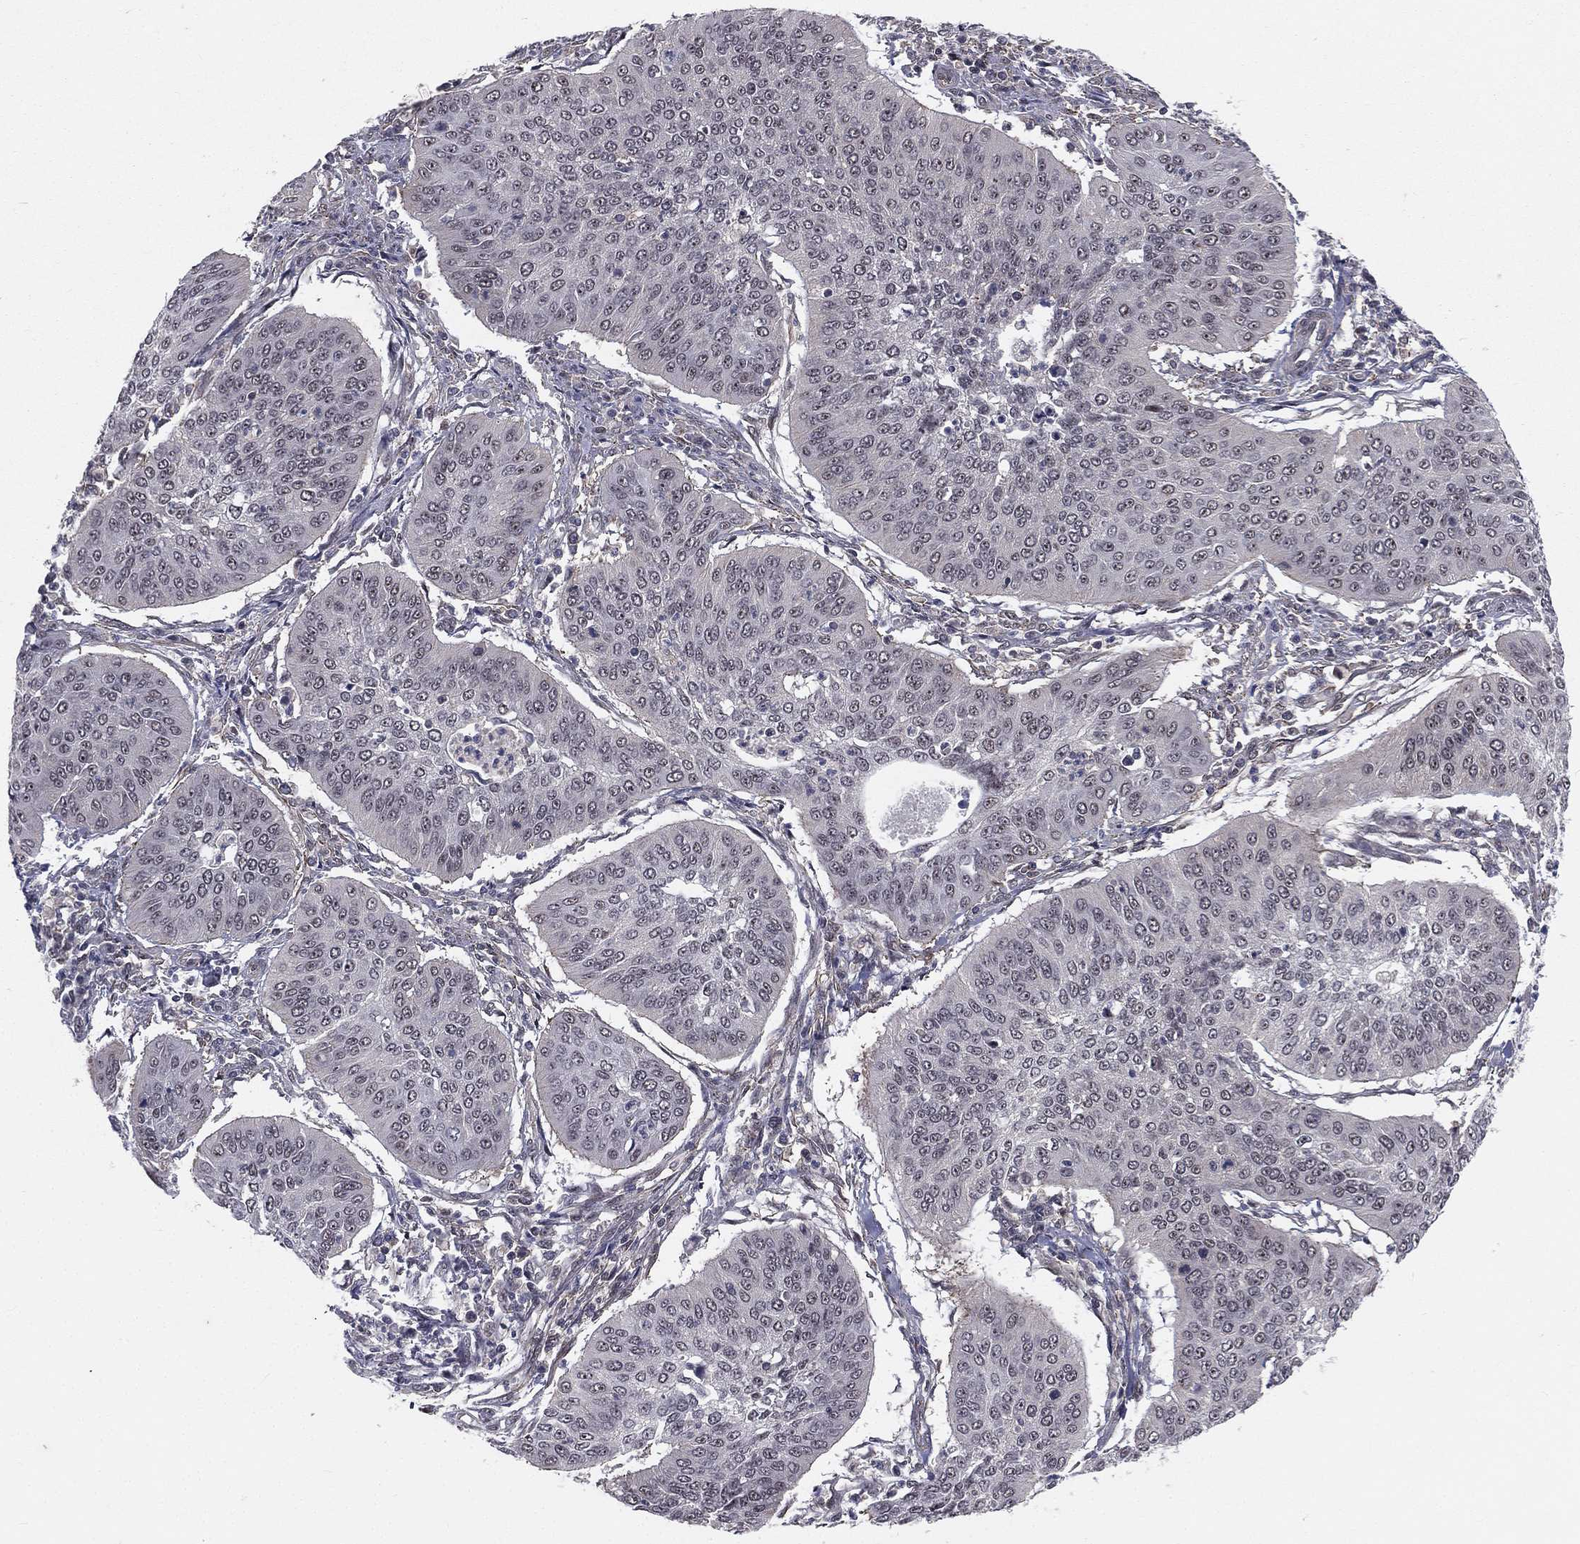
{"staining": {"intensity": "negative", "quantity": "none", "location": "none"}, "tissue": "cervical cancer", "cell_type": "Tumor cells", "image_type": "cancer", "snomed": [{"axis": "morphology", "description": "Normal tissue, NOS"}, {"axis": "morphology", "description": "Squamous cell carcinoma, NOS"}, {"axis": "topography", "description": "Cervix"}], "caption": "The image reveals no significant staining in tumor cells of cervical cancer (squamous cell carcinoma). (DAB immunohistochemistry with hematoxylin counter stain).", "gene": "MORC2", "patient": {"sex": "female", "age": 39}}